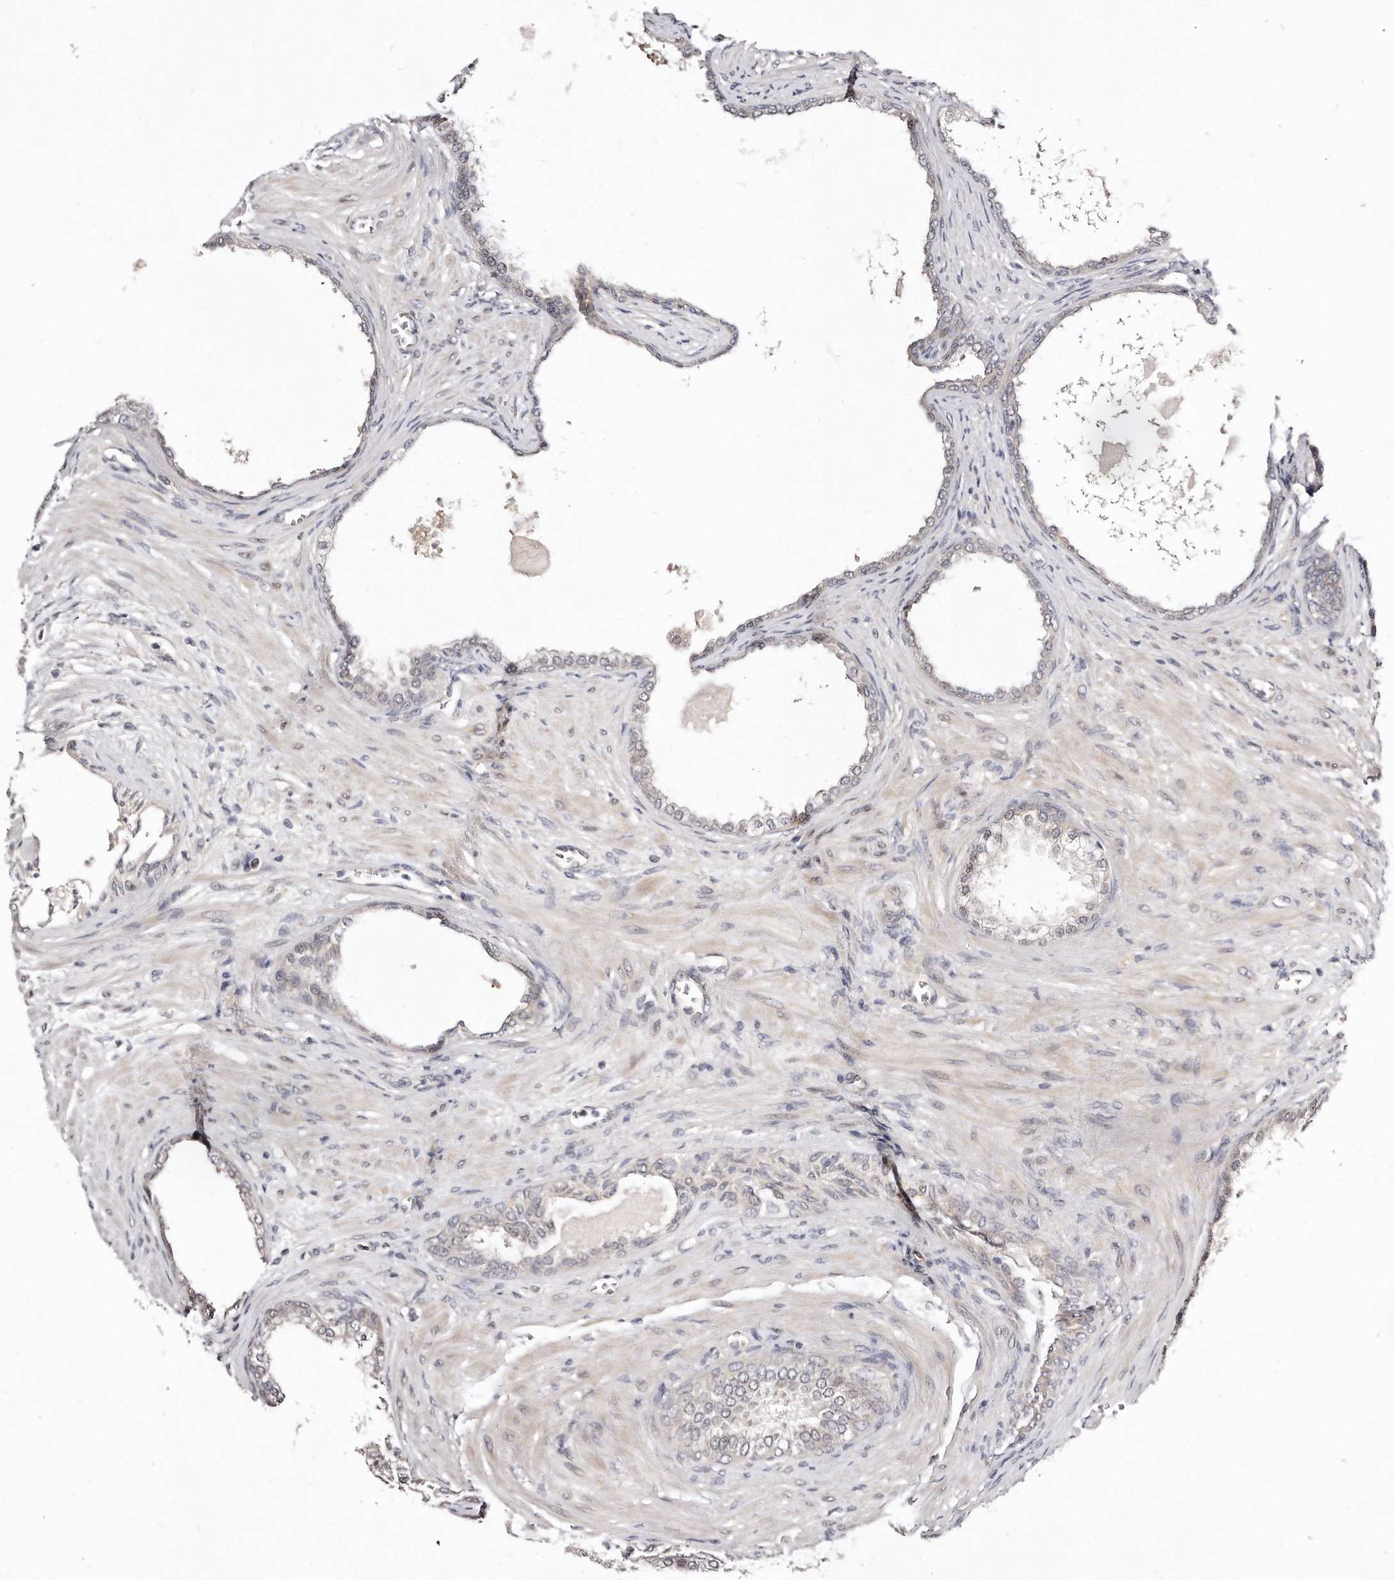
{"staining": {"intensity": "negative", "quantity": "none", "location": "none"}, "tissue": "prostate cancer", "cell_type": "Tumor cells", "image_type": "cancer", "snomed": [{"axis": "morphology", "description": "Normal tissue, NOS"}, {"axis": "morphology", "description": "Adenocarcinoma, Low grade"}, {"axis": "topography", "description": "Prostate"}, {"axis": "topography", "description": "Peripheral nerve tissue"}], "caption": "This is an immunohistochemistry photomicrograph of human prostate cancer. There is no positivity in tumor cells.", "gene": "CASZ1", "patient": {"sex": "male", "age": 71}}